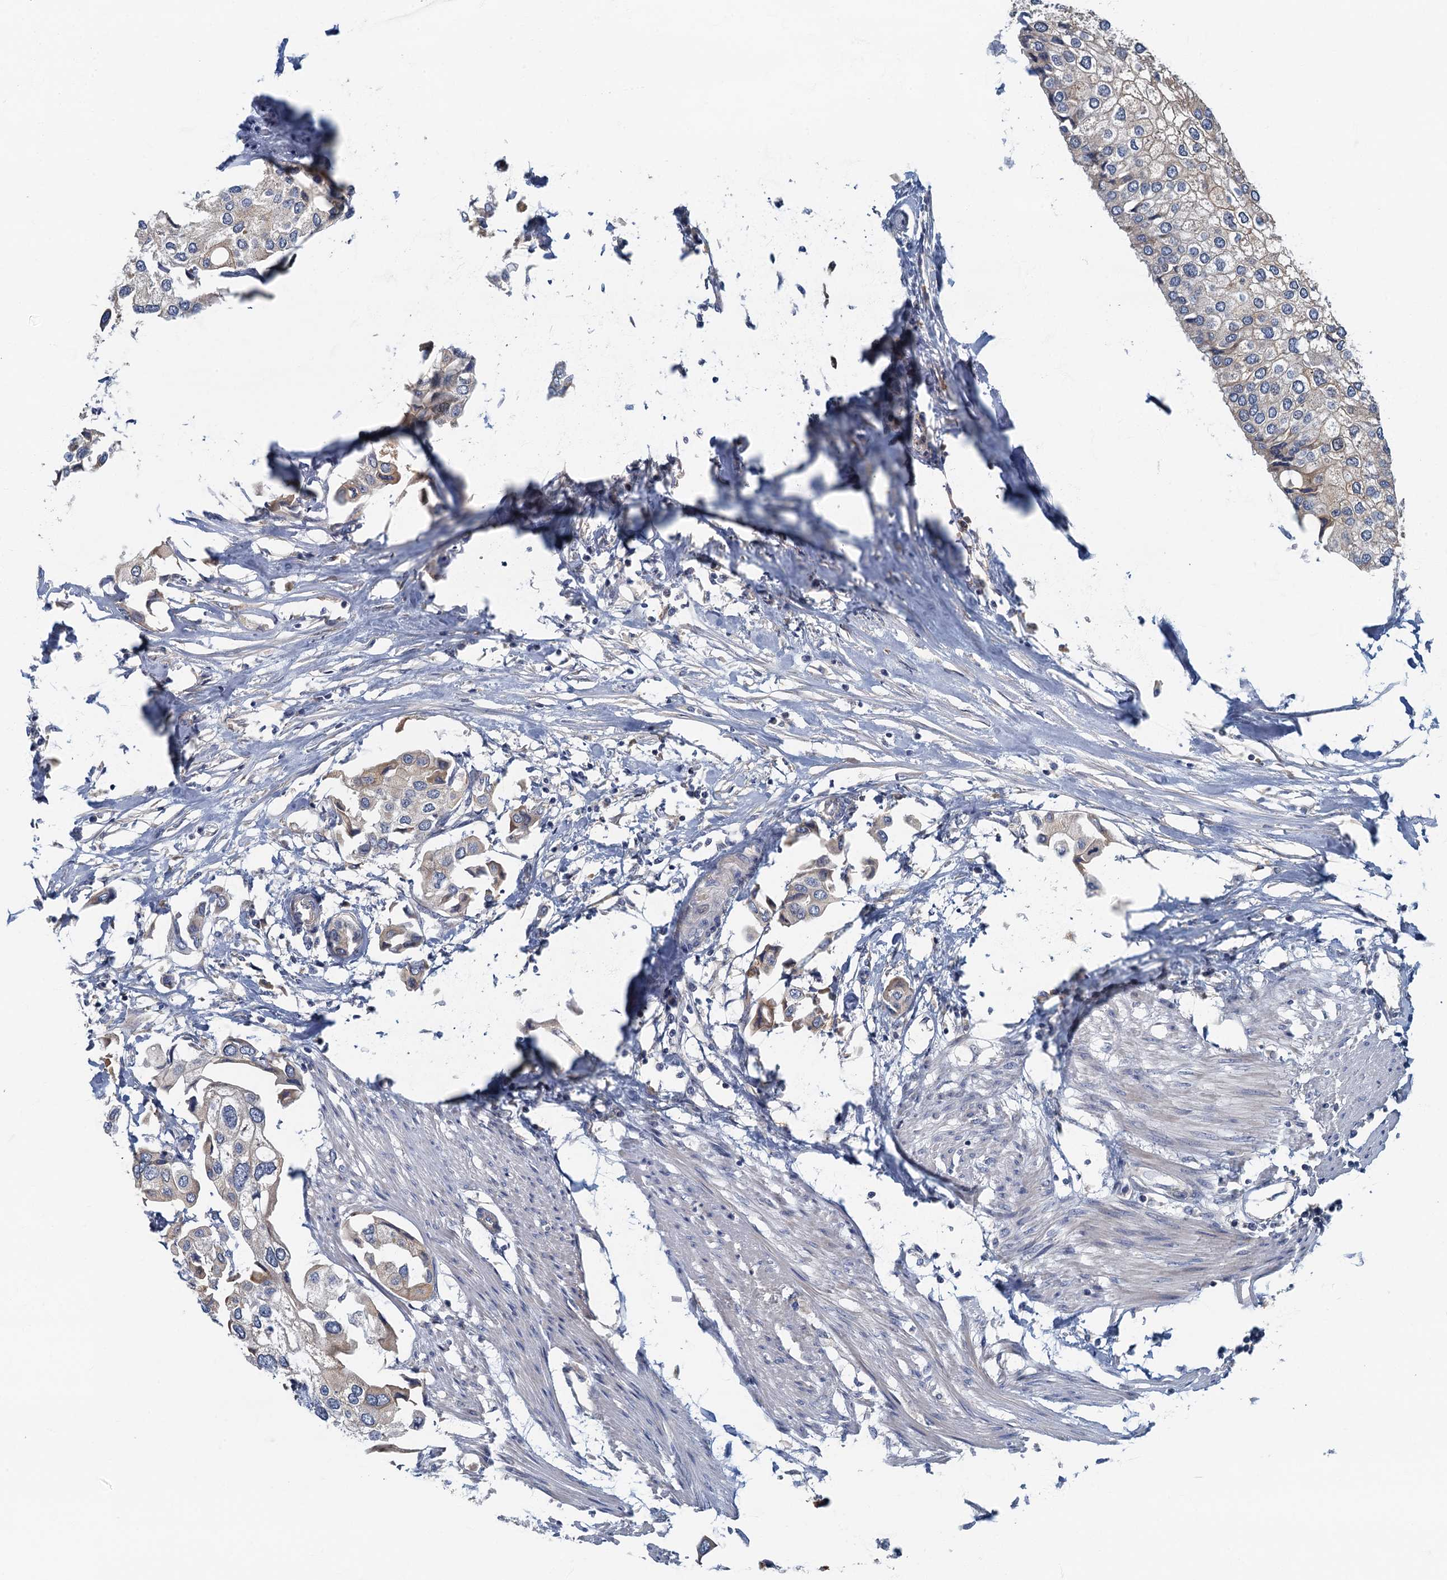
{"staining": {"intensity": "weak", "quantity": "<25%", "location": "cytoplasmic/membranous"}, "tissue": "urothelial cancer", "cell_type": "Tumor cells", "image_type": "cancer", "snomed": [{"axis": "morphology", "description": "Urothelial carcinoma, High grade"}, {"axis": "topography", "description": "Urinary bladder"}], "caption": "Human urothelial cancer stained for a protein using IHC demonstrates no staining in tumor cells.", "gene": "CKAP2L", "patient": {"sex": "male", "age": 64}}